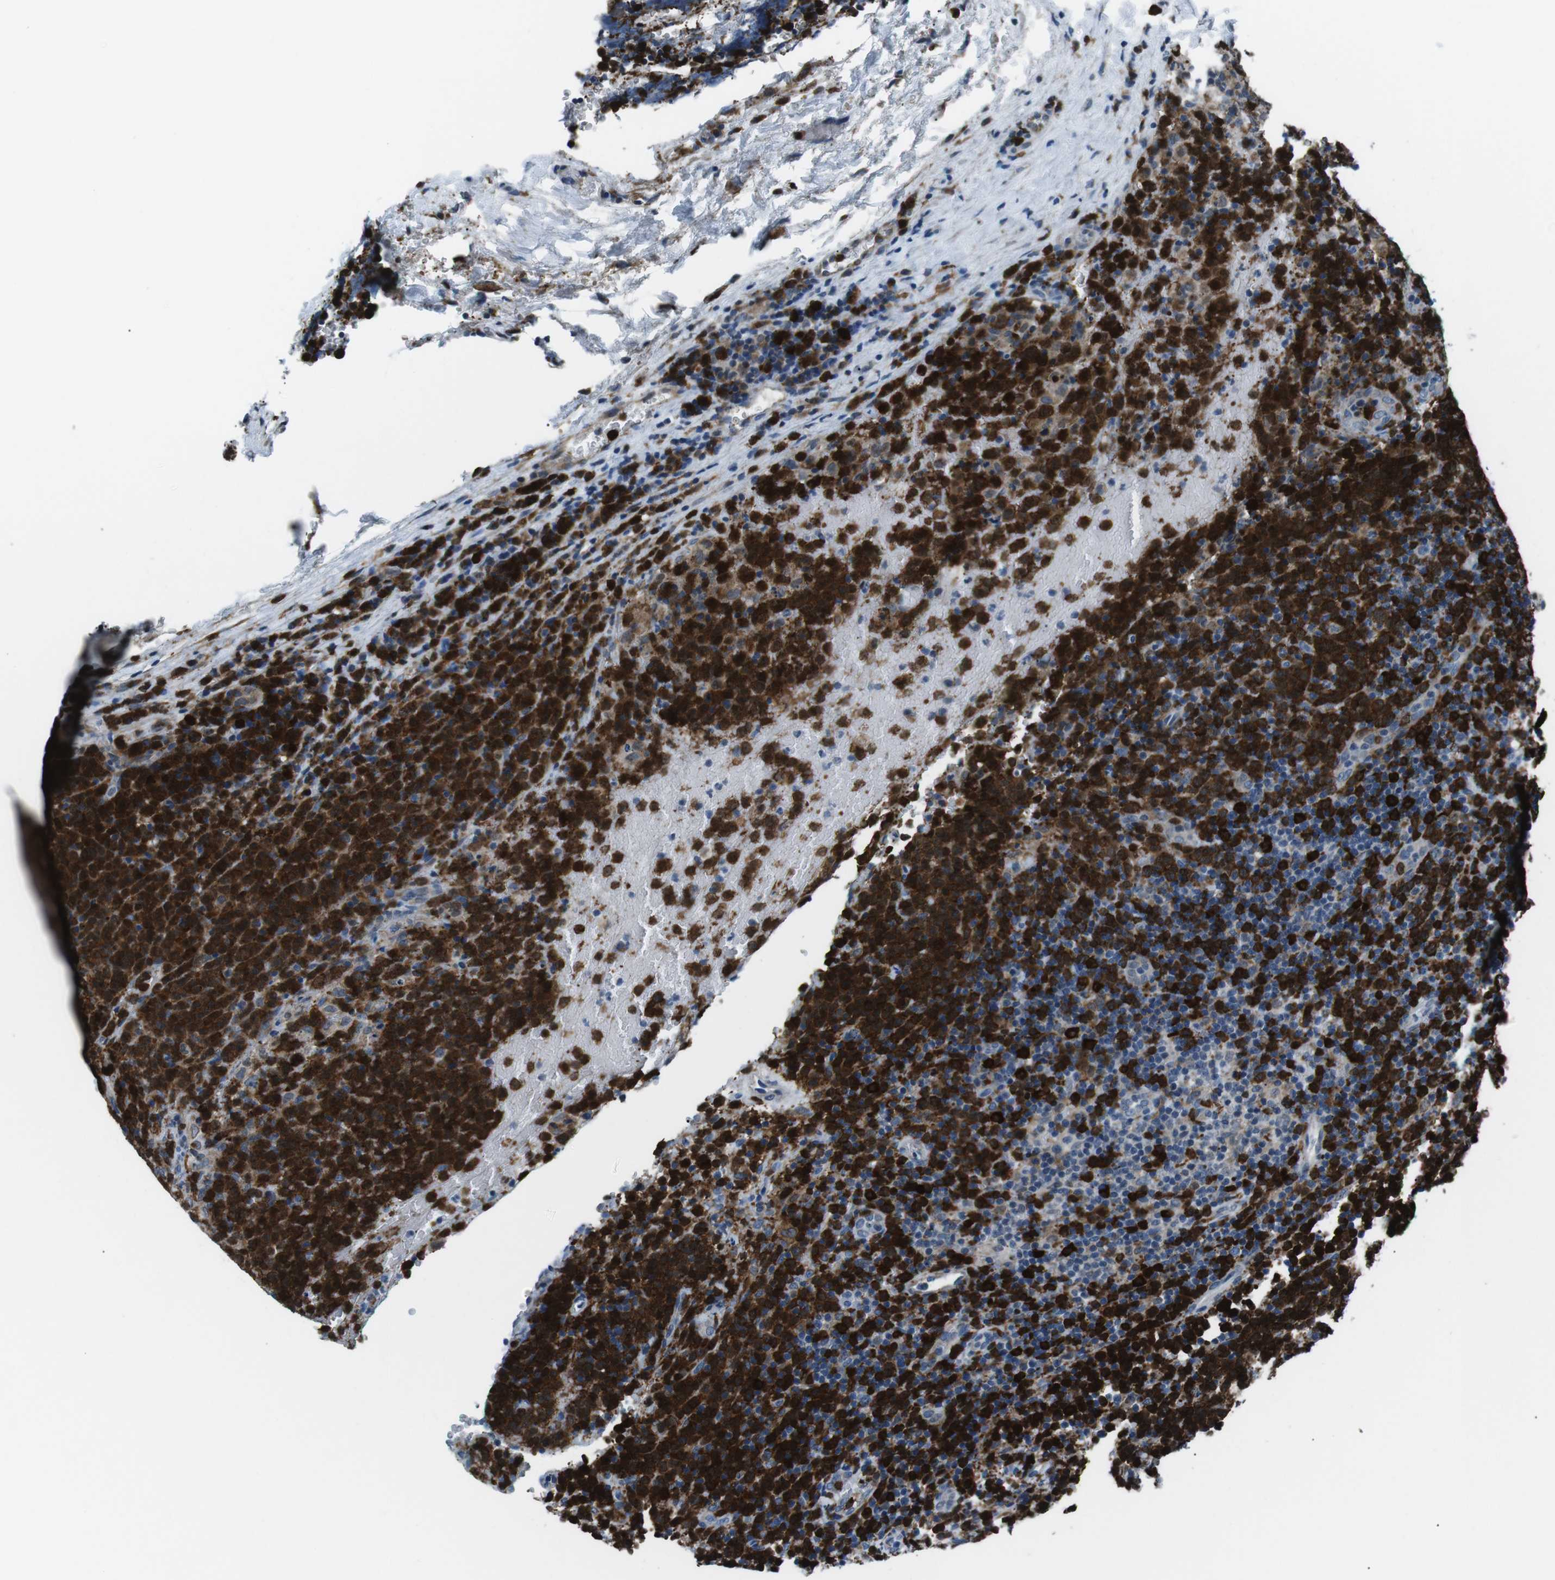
{"staining": {"intensity": "strong", "quantity": ">75%", "location": "cytoplasmic/membranous"}, "tissue": "lymphoma", "cell_type": "Tumor cells", "image_type": "cancer", "snomed": [{"axis": "morphology", "description": "Malignant lymphoma, non-Hodgkin's type, High grade"}, {"axis": "topography", "description": "Lymph node"}], "caption": "Protein analysis of lymphoma tissue exhibits strong cytoplasmic/membranous positivity in approximately >75% of tumor cells. The staining is performed using DAB brown chromogen to label protein expression. The nuclei are counter-stained blue using hematoxylin.", "gene": "BLNK", "patient": {"sex": "male", "age": 61}}